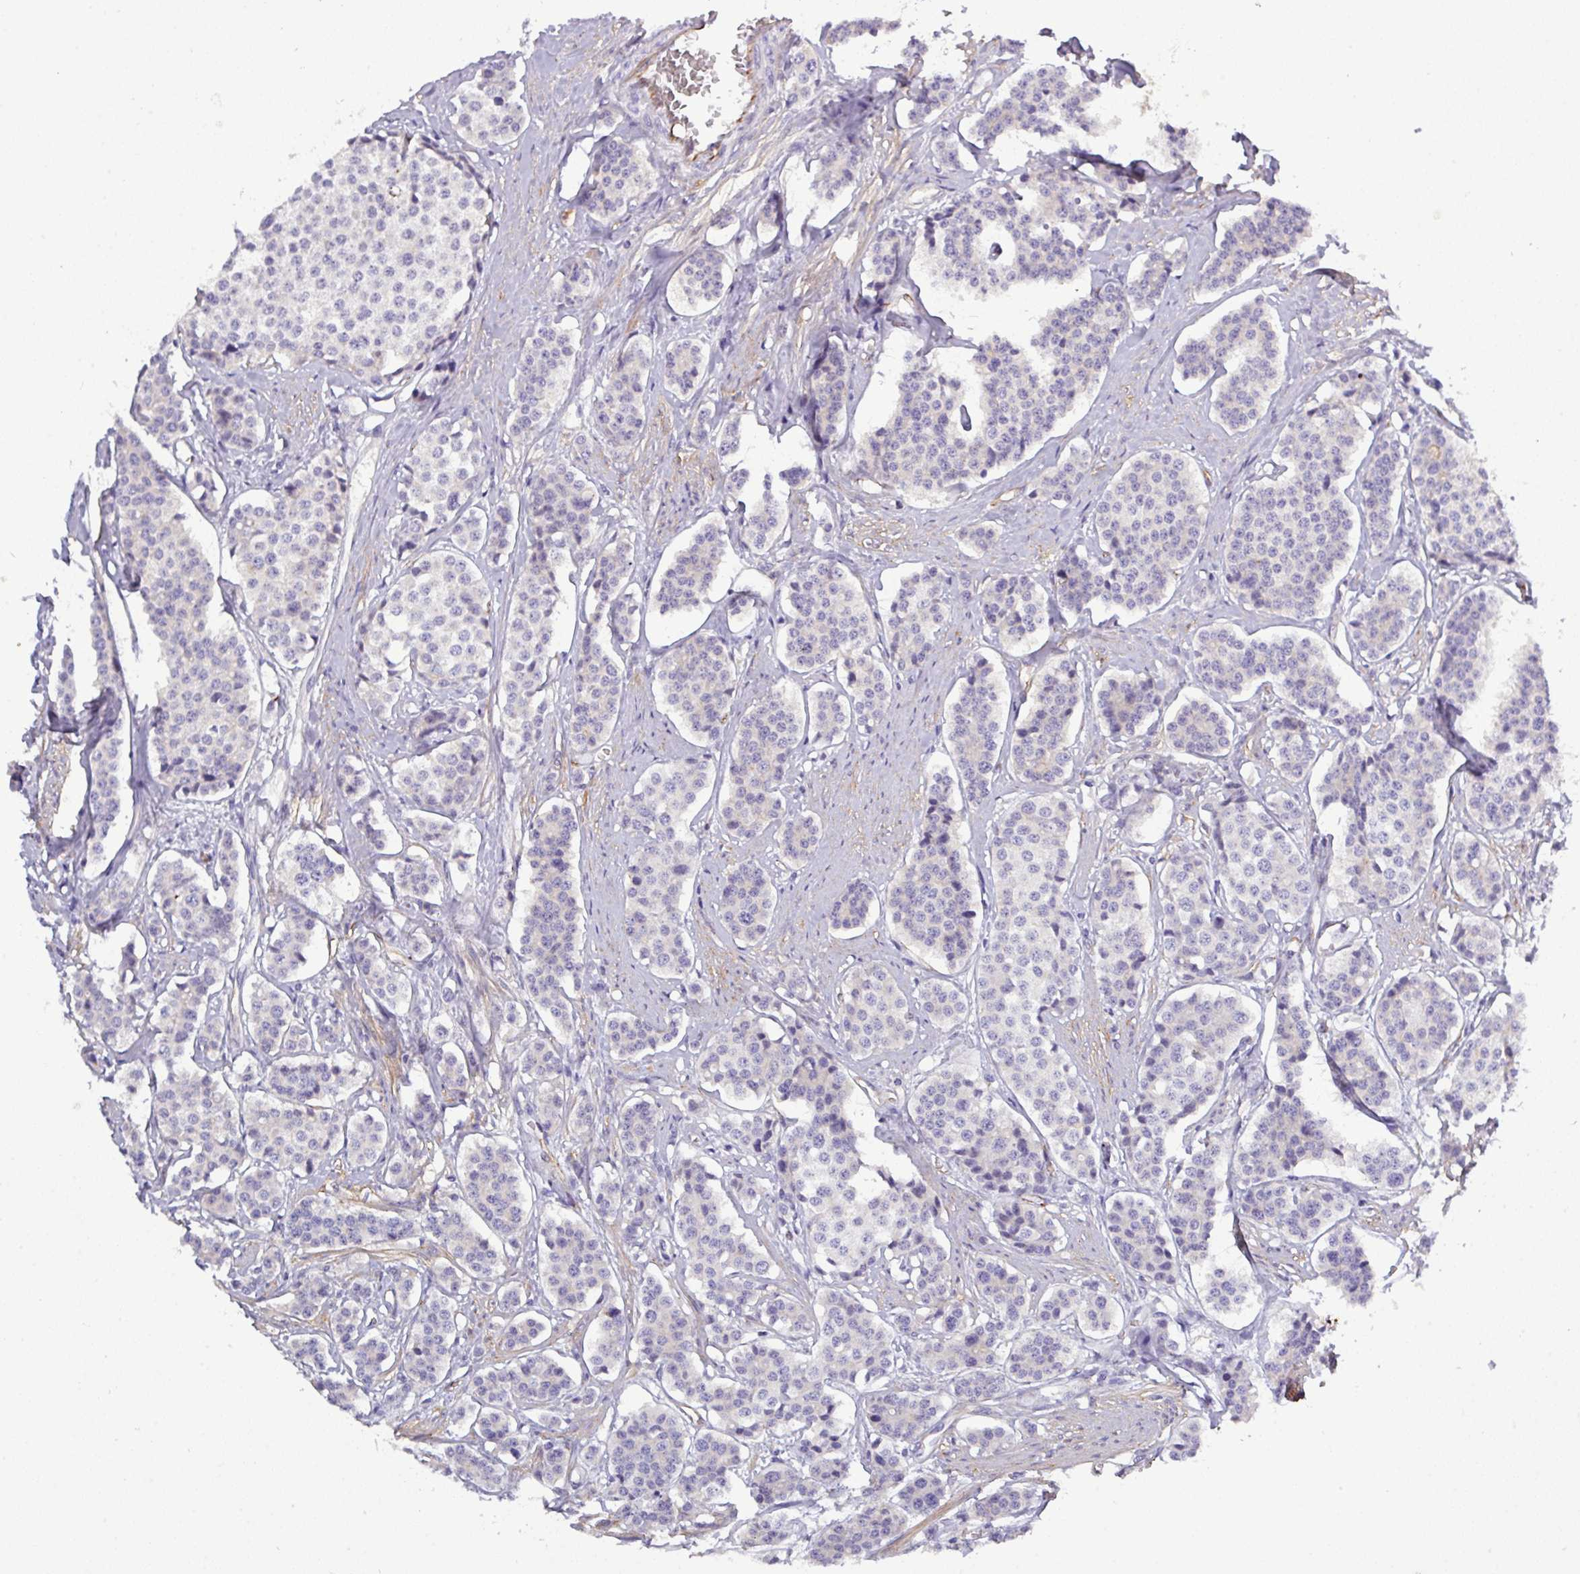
{"staining": {"intensity": "negative", "quantity": "none", "location": "none"}, "tissue": "carcinoid", "cell_type": "Tumor cells", "image_type": "cancer", "snomed": [{"axis": "morphology", "description": "Carcinoid, malignant, NOS"}, {"axis": "topography", "description": "Small intestine"}], "caption": "Immunohistochemical staining of carcinoid (malignant) demonstrates no significant expression in tumor cells. The staining is performed using DAB (3,3'-diaminobenzidine) brown chromogen with nuclei counter-stained in using hematoxylin.", "gene": "PARD6A", "patient": {"sex": "male", "age": 60}}